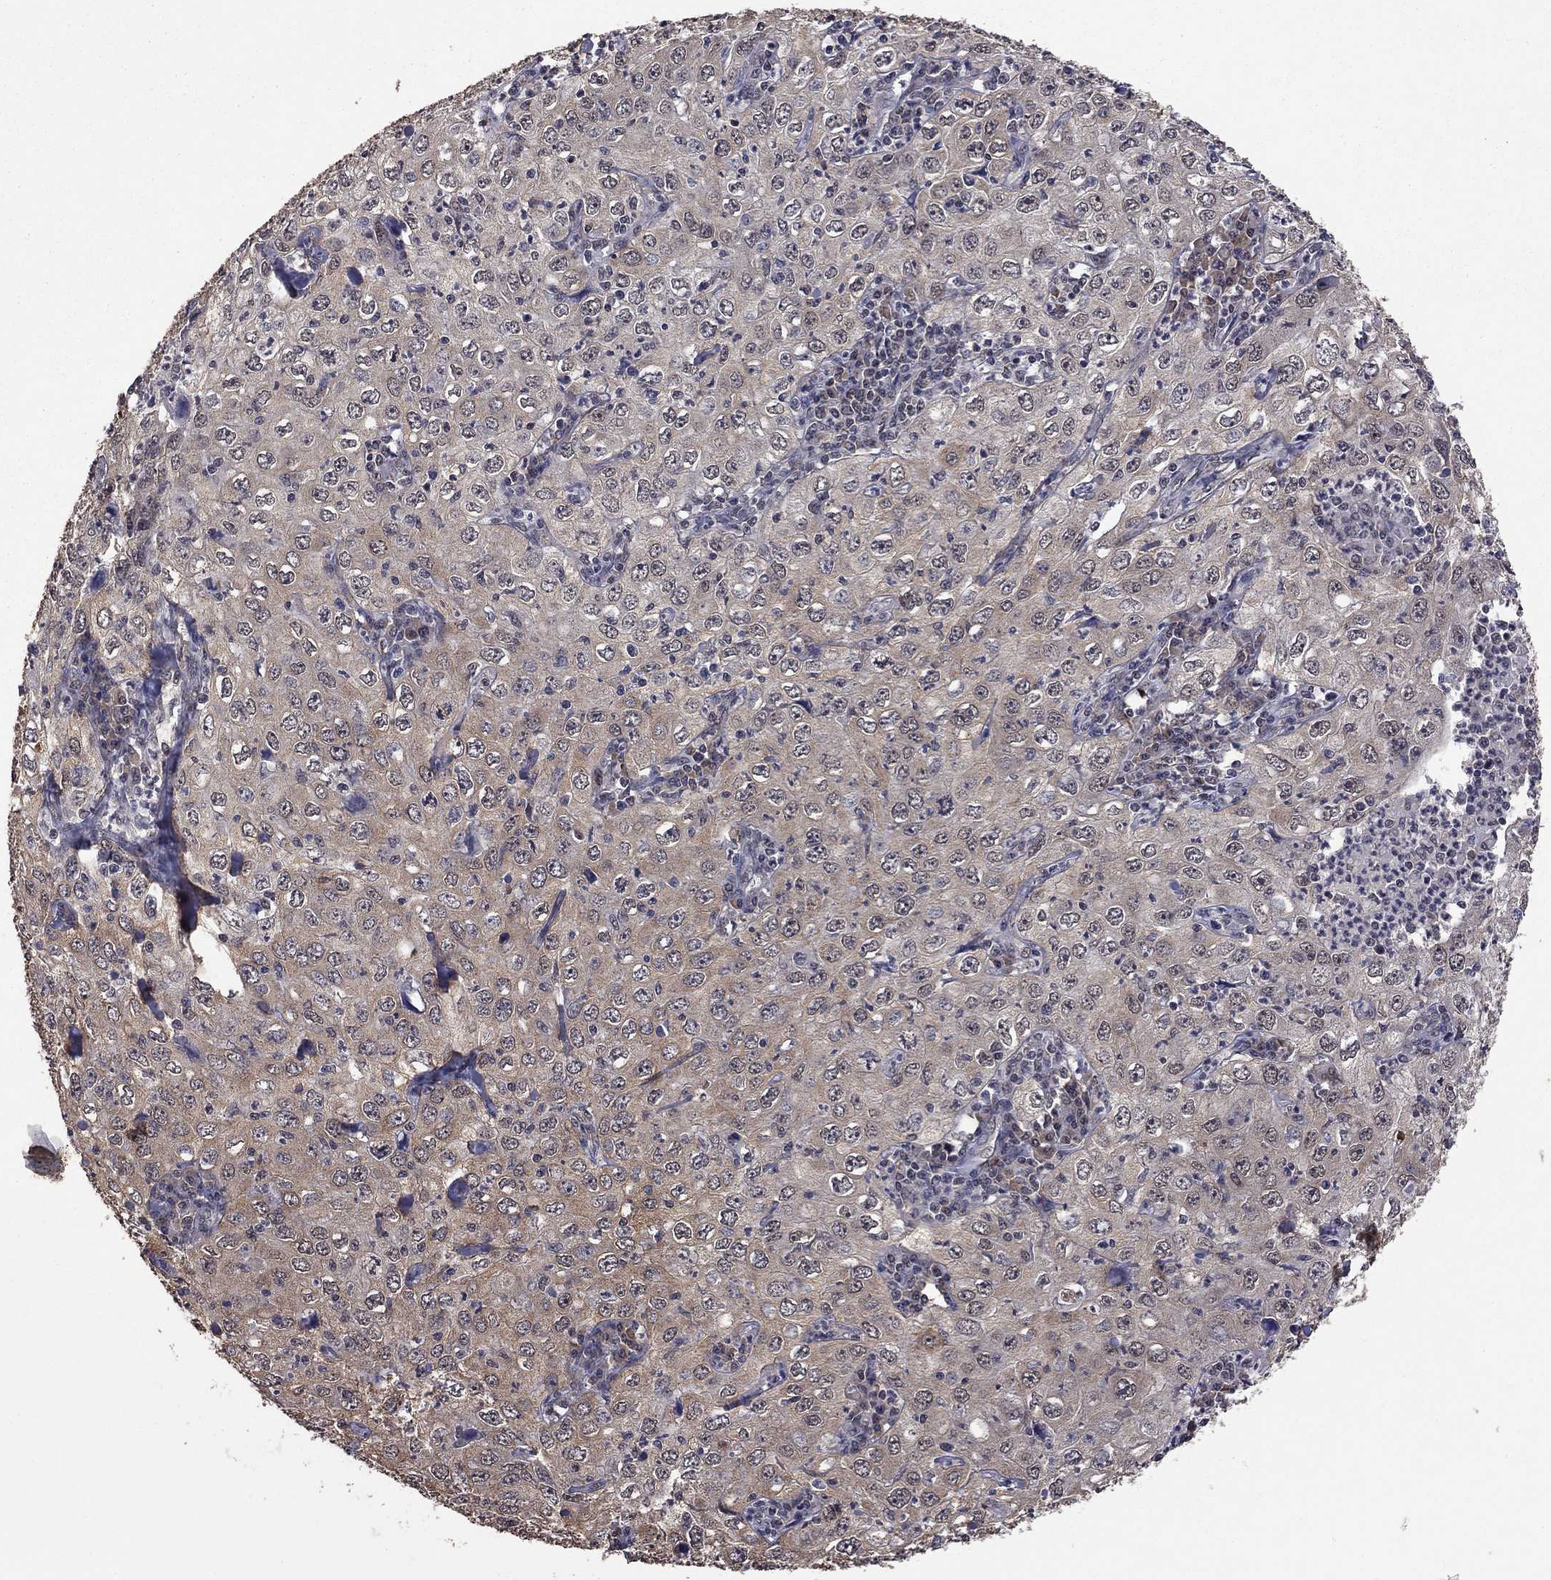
{"staining": {"intensity": "weak", "quantity": "25%-75%", "location": "cytoplasmic/membranous"}, "tissue": "cervical cancer", "cell_type": "Tumor cells", "image_type": "cancer", "snomed": [{"axis": "morphology", "description": "Squamous cell carcinoma, NOS"}, {"axis": "topography", "description": "Cervix"}], "caption": "This is a photomicrograph of immunohistochemistry staining of cervical cancer (squamous cell carcinoma), which shows weak positivity in the cytoplasmic/membranous of tumor cells.", "gene": "TSNARE1", "patient": {"sex": "female", "age": 24}}